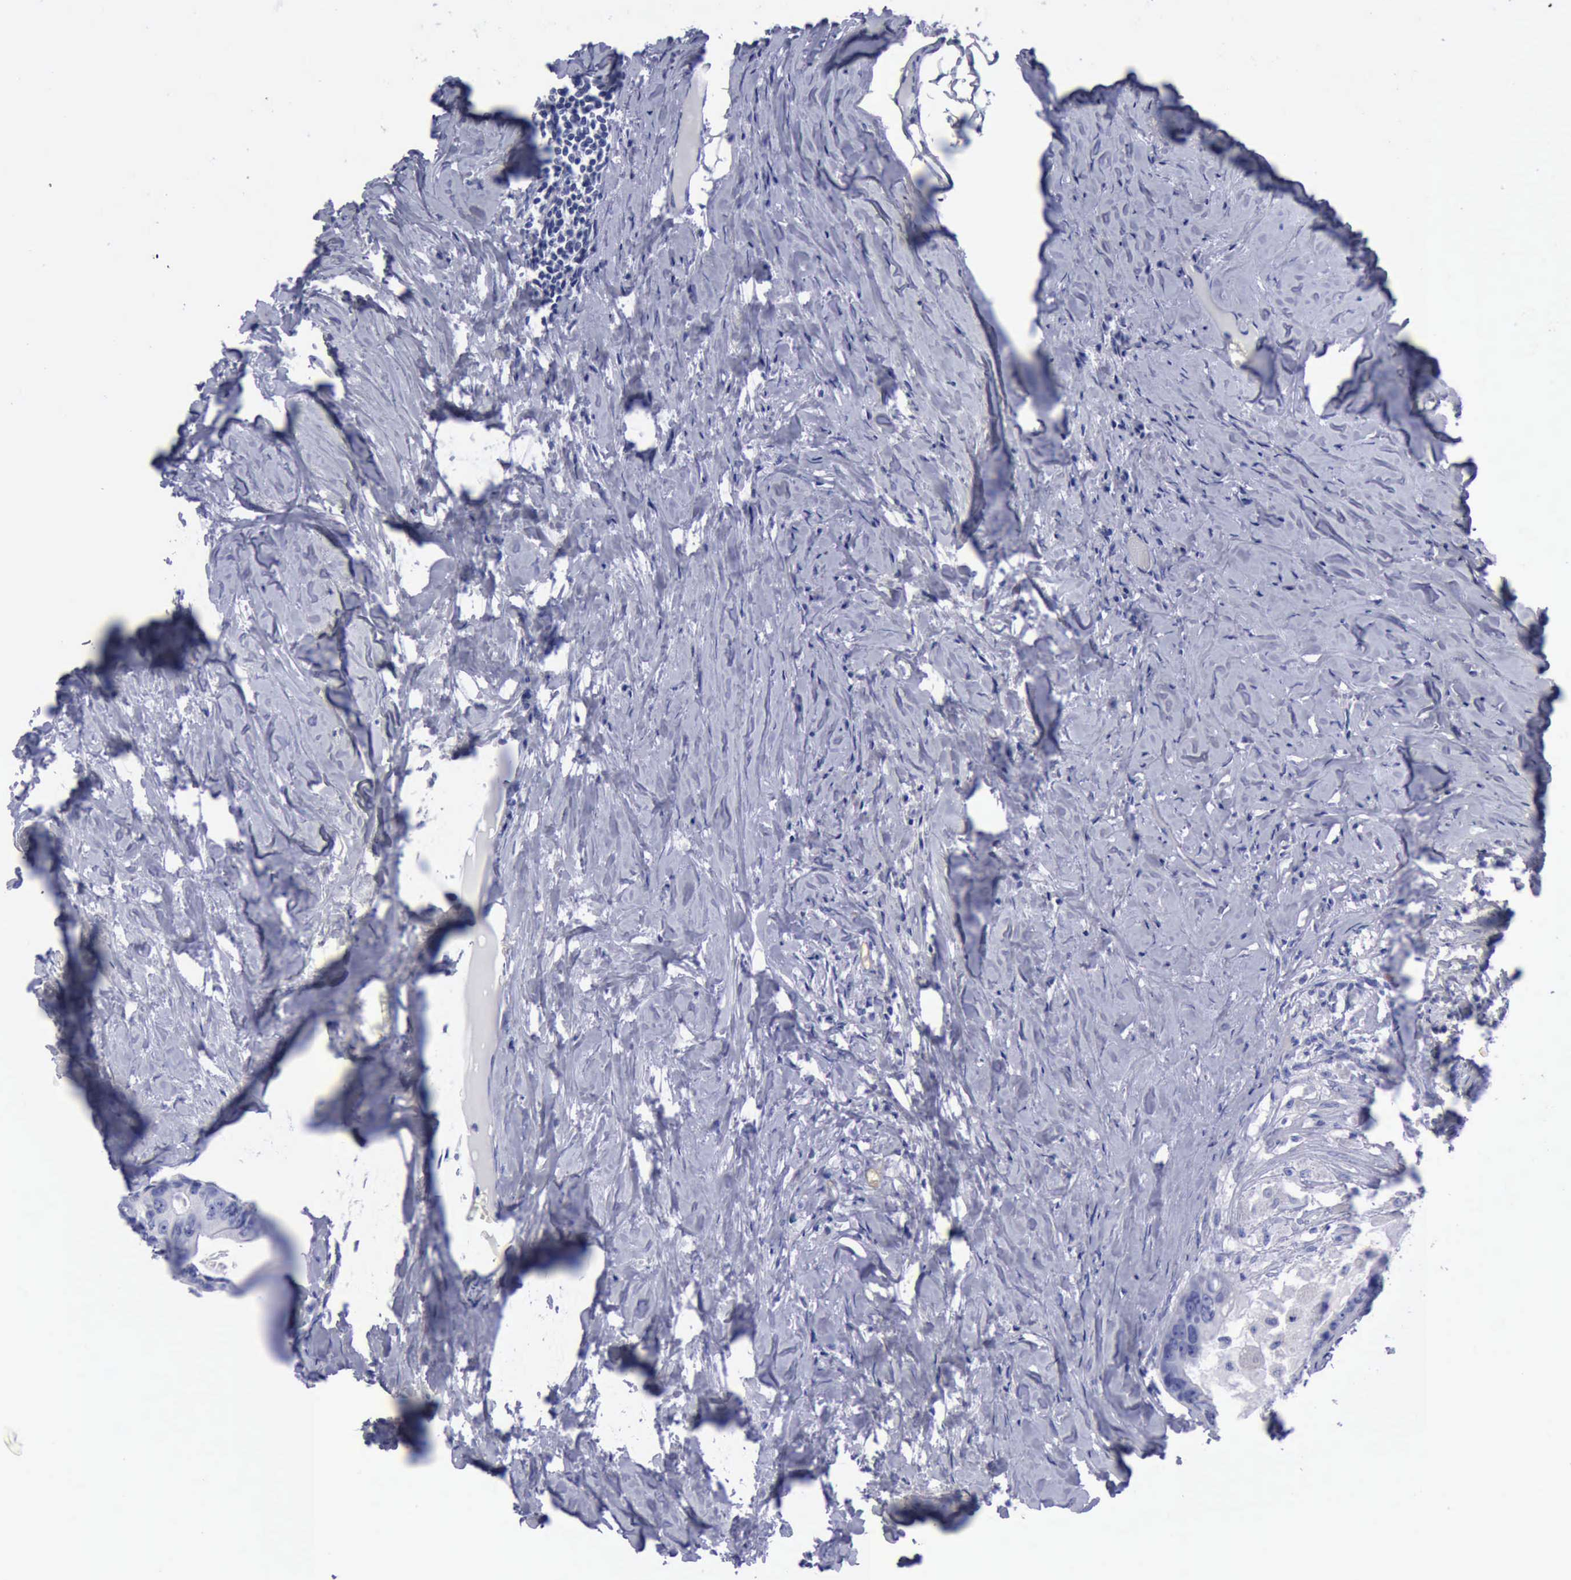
{"staining": {"intensity": "negative", "quantity": "none", "location": "none"}, "tissue": "colorectal cancer", "cell_type": "Tumor cells", "image_type": "cancer", "snomed": [{"axis": "morphology", "description": "Adenocarcinoma, NOS"}, {"axis": "topography", "description": "Colon"}], "caption": "An immunohistochemistry histopathology image of colorectal adenocarcinoma is shown. There is no staining in tumor cells of colorectal adenocarcinoma.", "gene": "KRT13", "patient": {"sex": "female", "age": 55}}